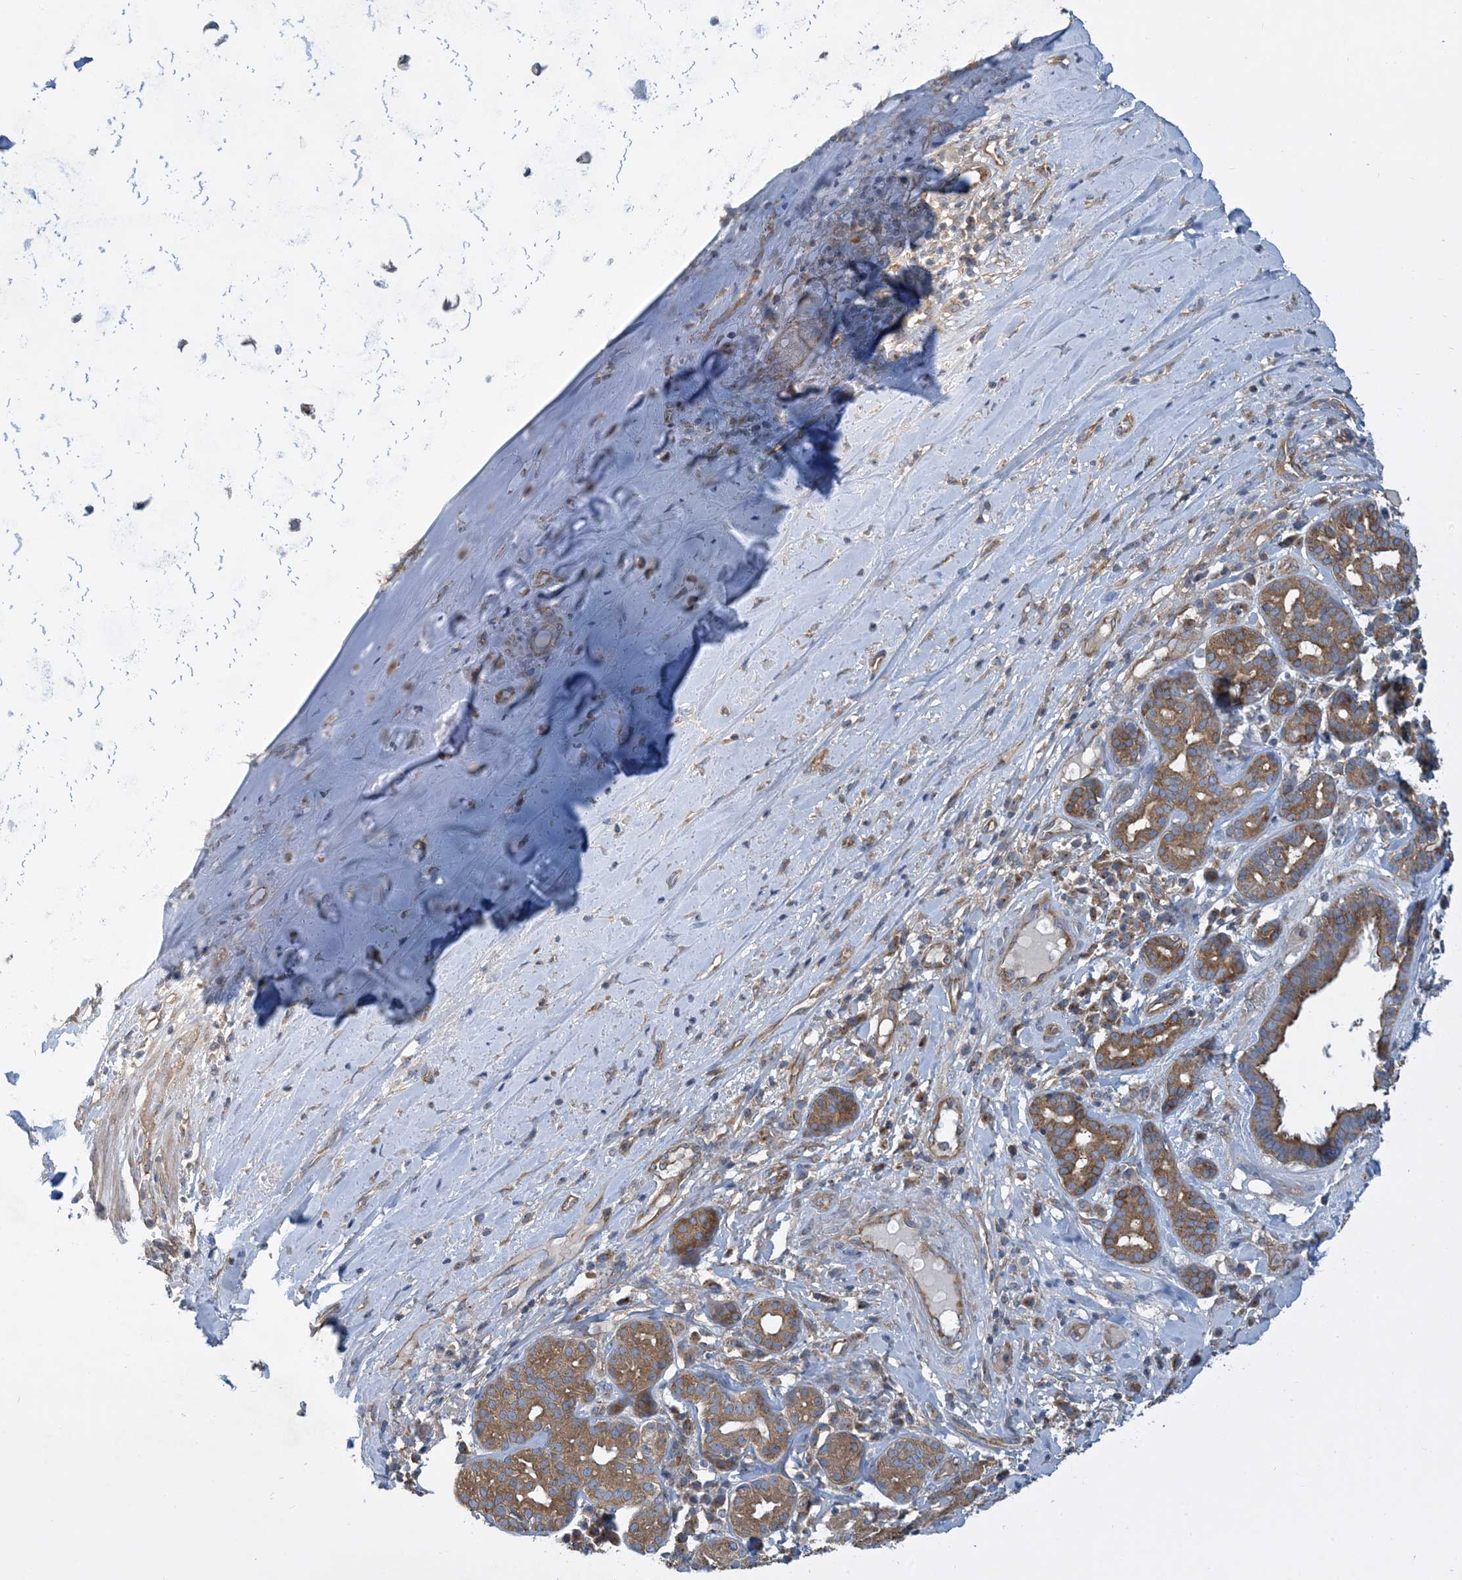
{"staining": {"intensity": "negative", "quantity": "none", "location": "none"}, "tissue": "adipose tissue", "cell_type": "Adipocytes", "image_type": "normal", "snomed": [{"axis": "morphology", "description": "Normal tissue, NOS"}, {"axis": "morphology", "description": "Basal cell carcinoma"}, {"axis": "topography", "description": "Cartilage tissue"}, {"axis": "topography", "description": "Nasopharynx"}, {"axis": "topography", "description": "Oral tissue"}], "caption": "IHC of benign human adipose tissue demonstrates no staining in adipocytes.", "gene": "SIDT1", "patient": {"sex": "female", "age": 77}}